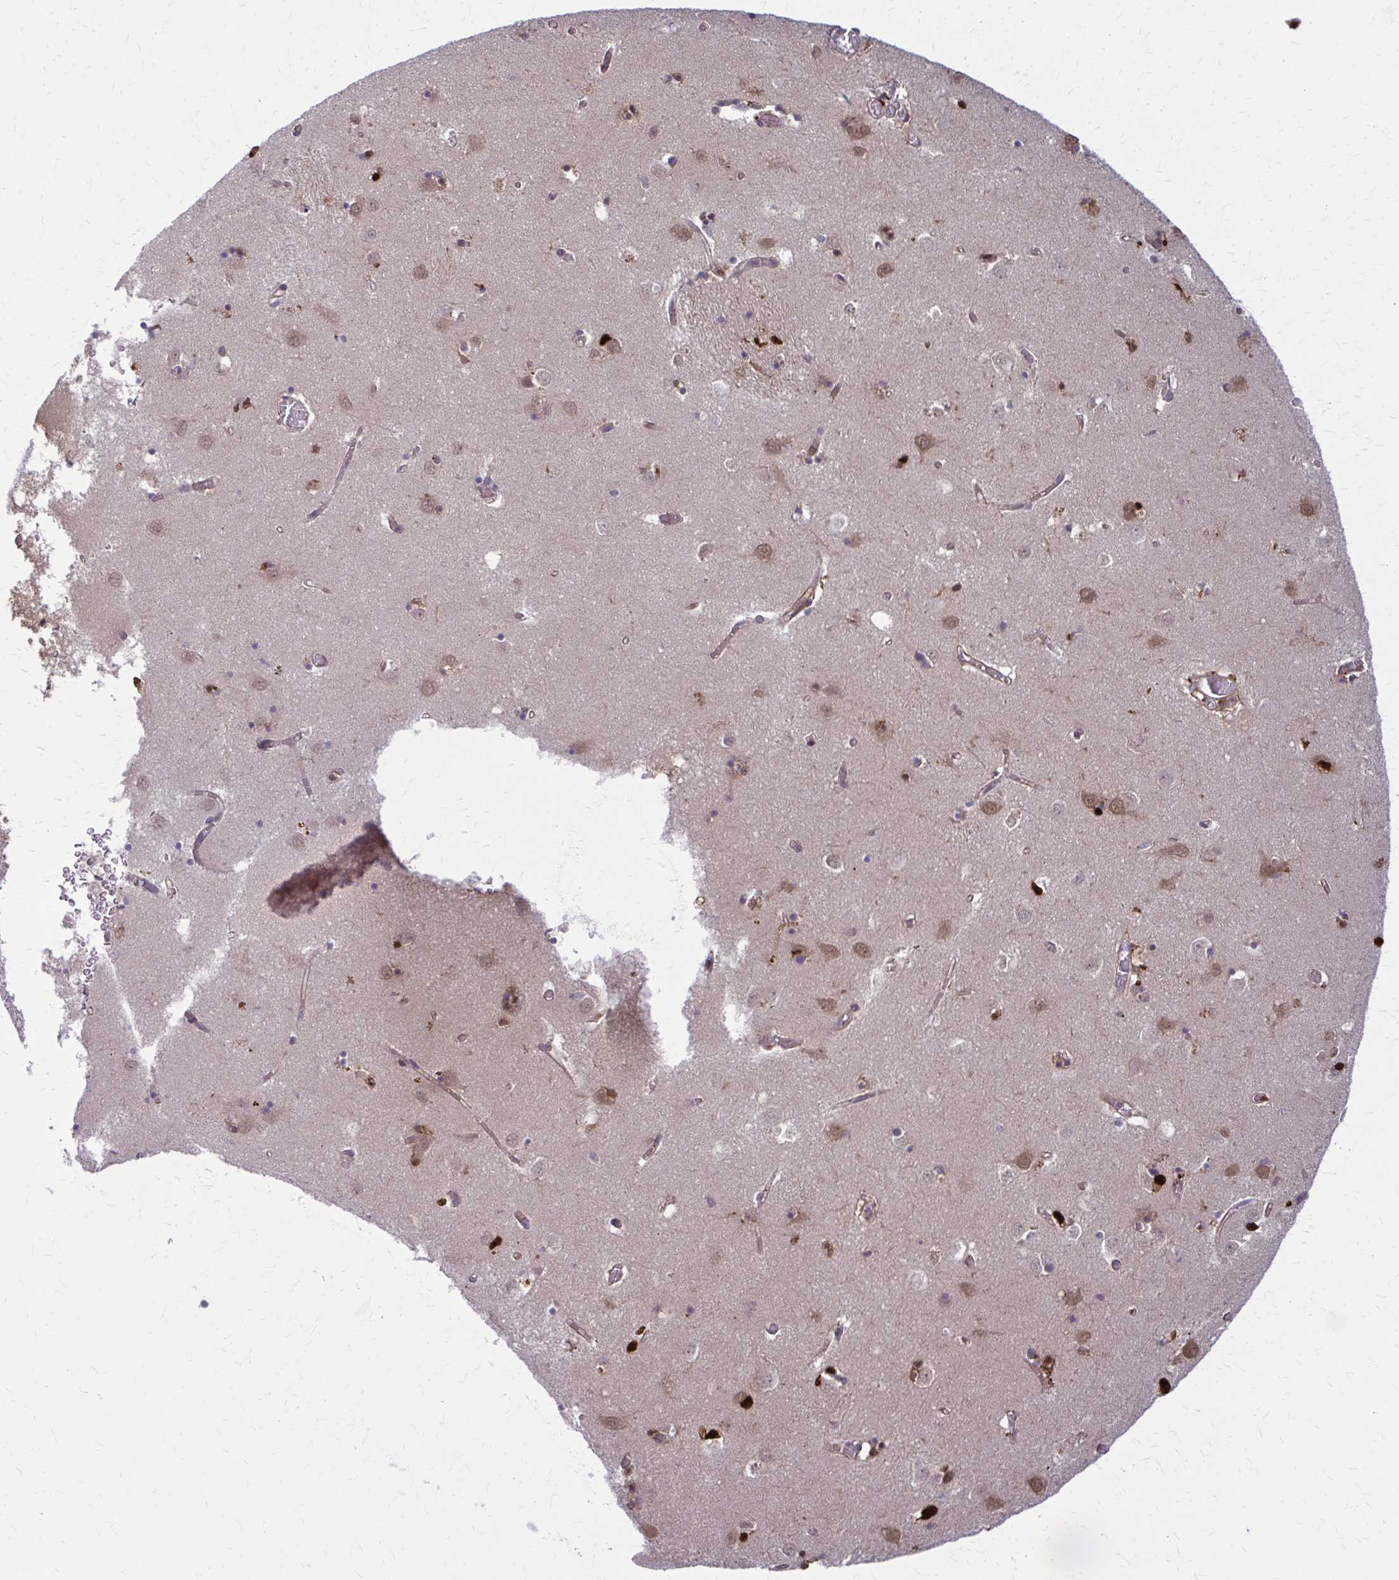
{"staining": {"intensity": "moderate", "quantity": "25%-75%", "location": "cytoplasmic/membranous,nuclear"}, "tissue": "caudate", "cell_type": "Glial cells", "image_type": "normal", "snomed": [{"axis": "morphology", "description": "Normal tissue, NOS"}, {"axis": "topography", "description": "Lateral ventricle wall"}], "caption": "Glial cells demonstrate medium levels of moderate cytoplasmic/membranous,nuclear staining in about 25%-75% of cells in benign human caudate.", "gene": "ZNF559", "patient": {"sex": "male", "age": 70}}